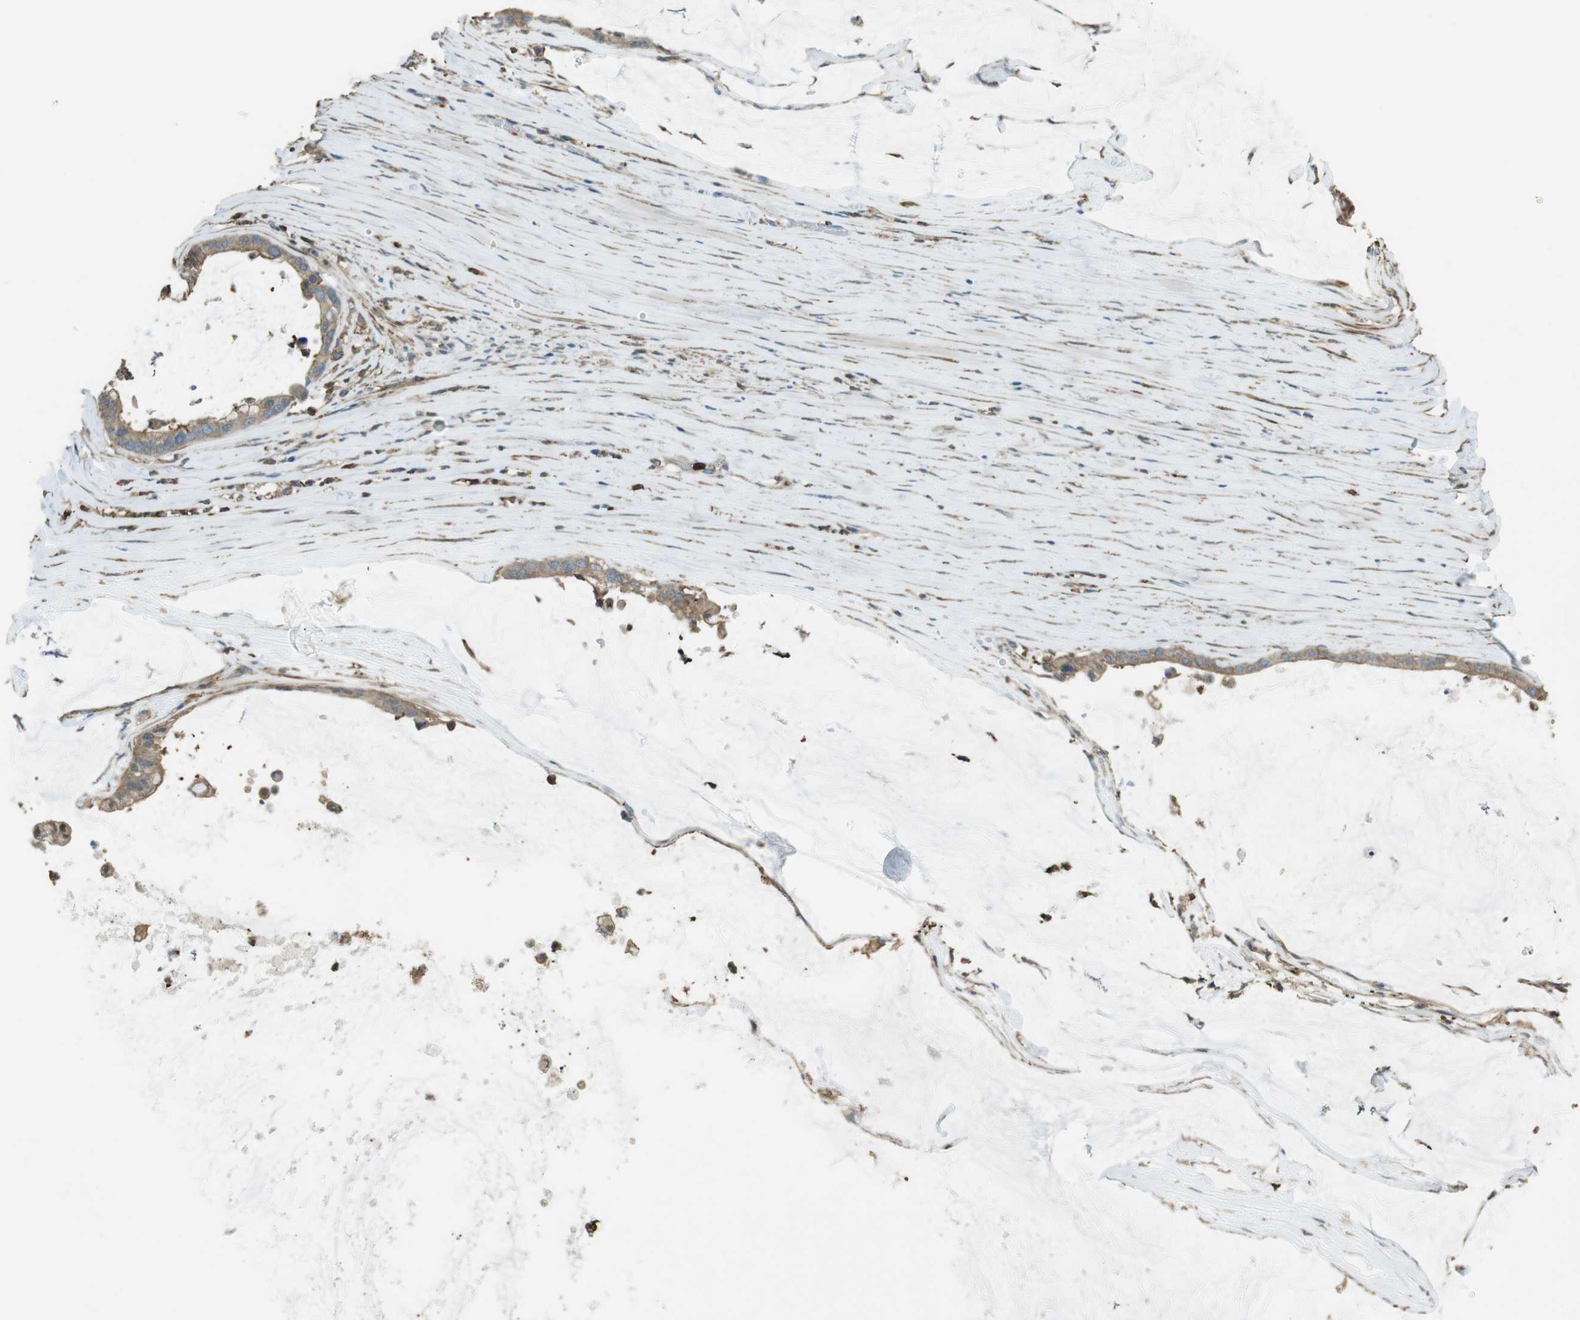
{"staining": {"intensity": "moderate", "quantity": ">75%", "location": "cytoplasmic/membranous"}, "tissue": "pancreatic cancer", "cell_type": "Tumor cells", "image_type": "cancer", "snomed": [{"axis": "morphology", "description": "Adenocarcinoma, NOS"}, {"axis": "topography", "description": "Pancreas"}], "caption": "Pancreatic adenocarcinoma stained with immunohistochemistry (IHC) displays moderate cytoplasmic/membranous expression in about >75% of tumor cells. The staining was performed using DAB (3,3'-diaminobenzidine), with brown indicating positive protein expression. Nuclei are stained blue with hematoxylin.", "gene": "SFT2D1", "patient": {"sex": "male", "age": 41}}